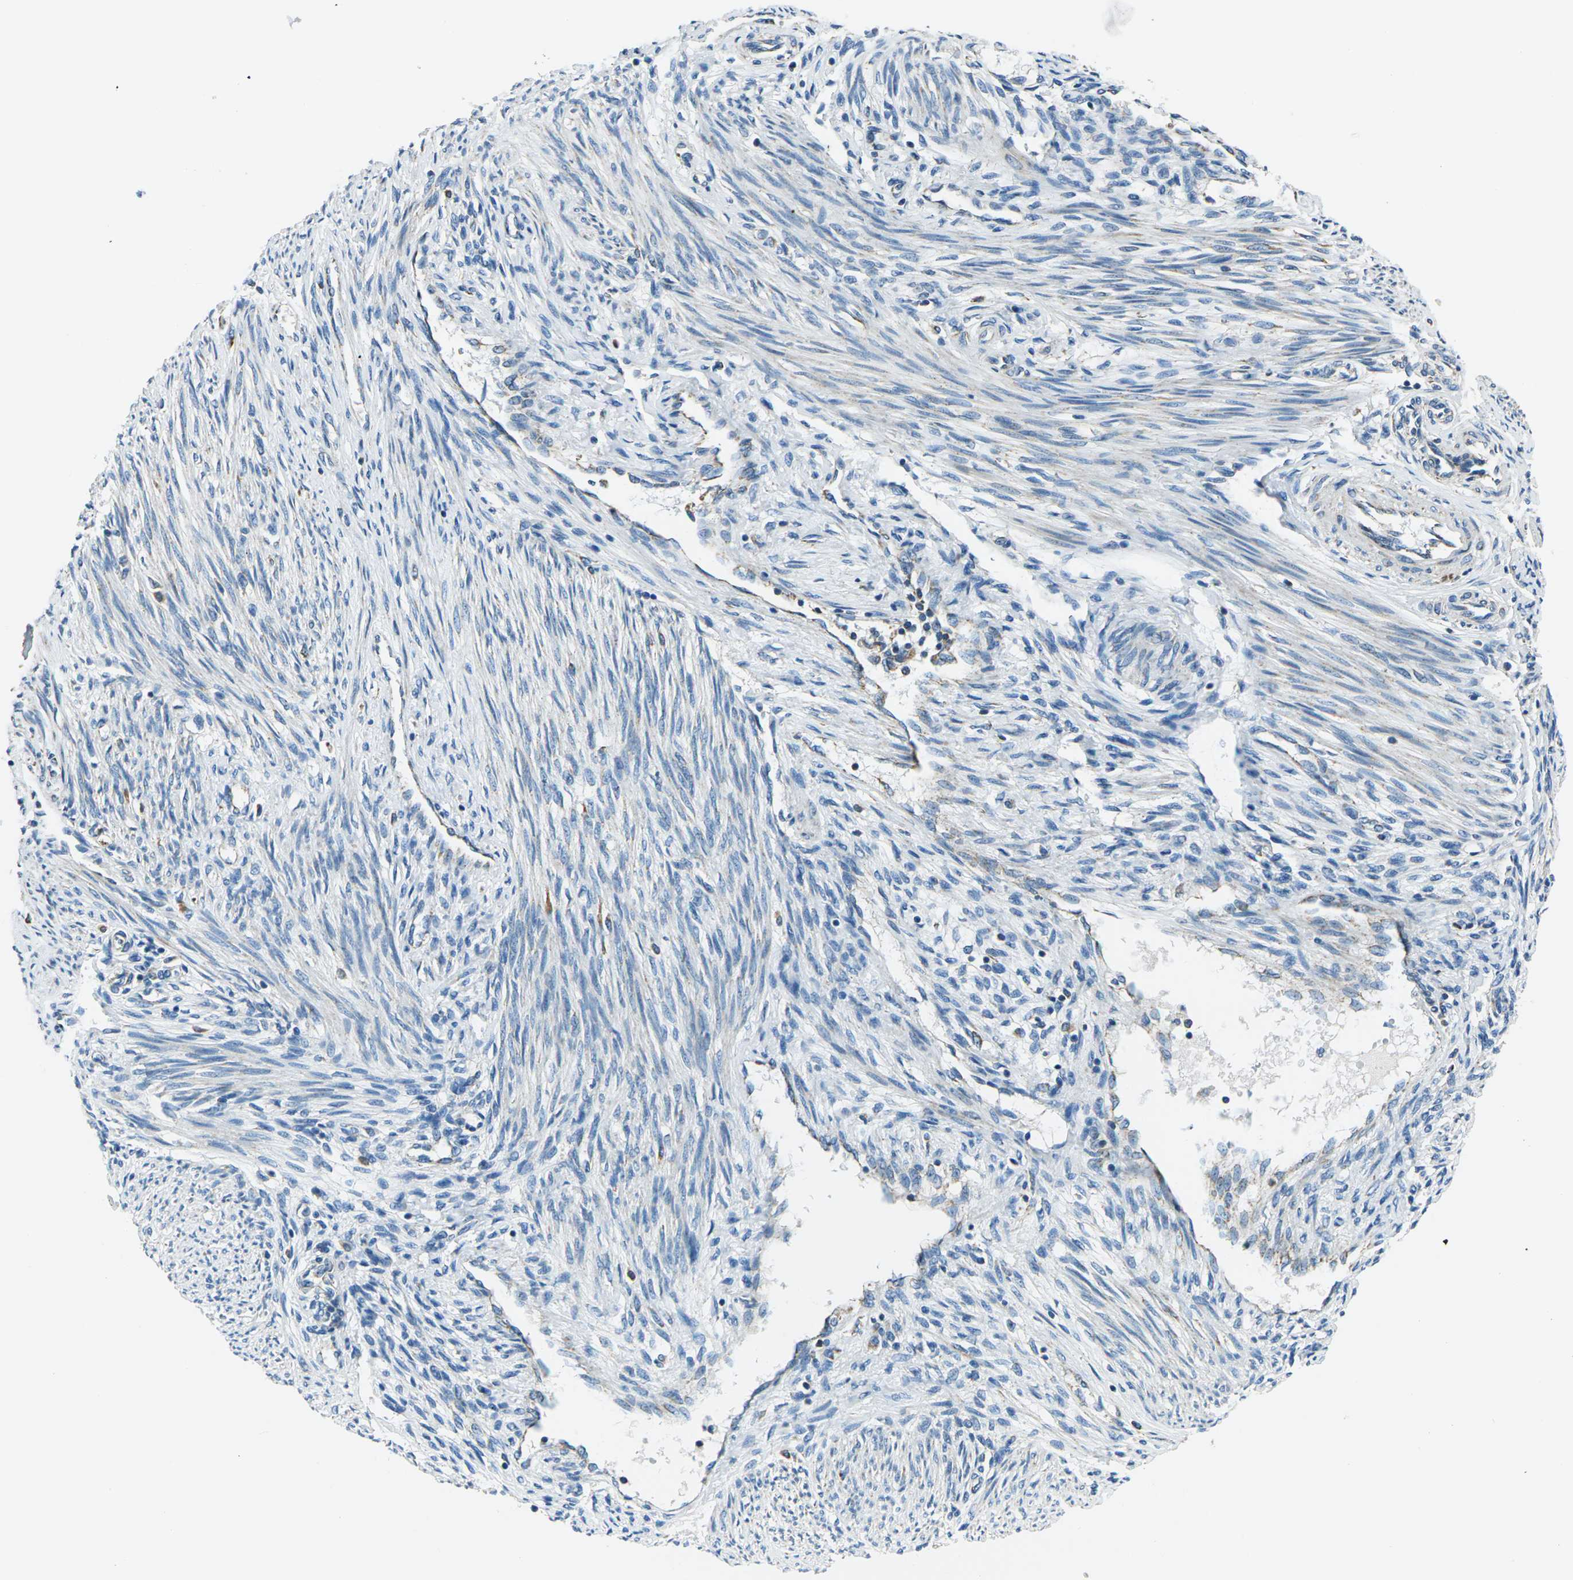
{"staining": {"intensity": "weak", "quantity": "<25%", "location": "cytoplasmic/membranous"}, "tissue": "endometrium", "cell_type": "Cells in endometrial stroma", "image_type": "normal", "snomed": [{"axis": "morphology", "description": "Normal tissue, NOS"}, {"axis": "topography", "description": "Endometrium"}], "caption": "Immunohistochemical staining of benign human endometrium displays no significant expression in cells in endometrial stroma. The staining was performed using DAB (3,3'-diaminobenzidine) to visualize the protein expression in brown, while the nuclei were stained in blue with hematoxylin (Magnification: 20x).", "gene": "IRF3", "patient": {"sex": "female", "age": 42}}